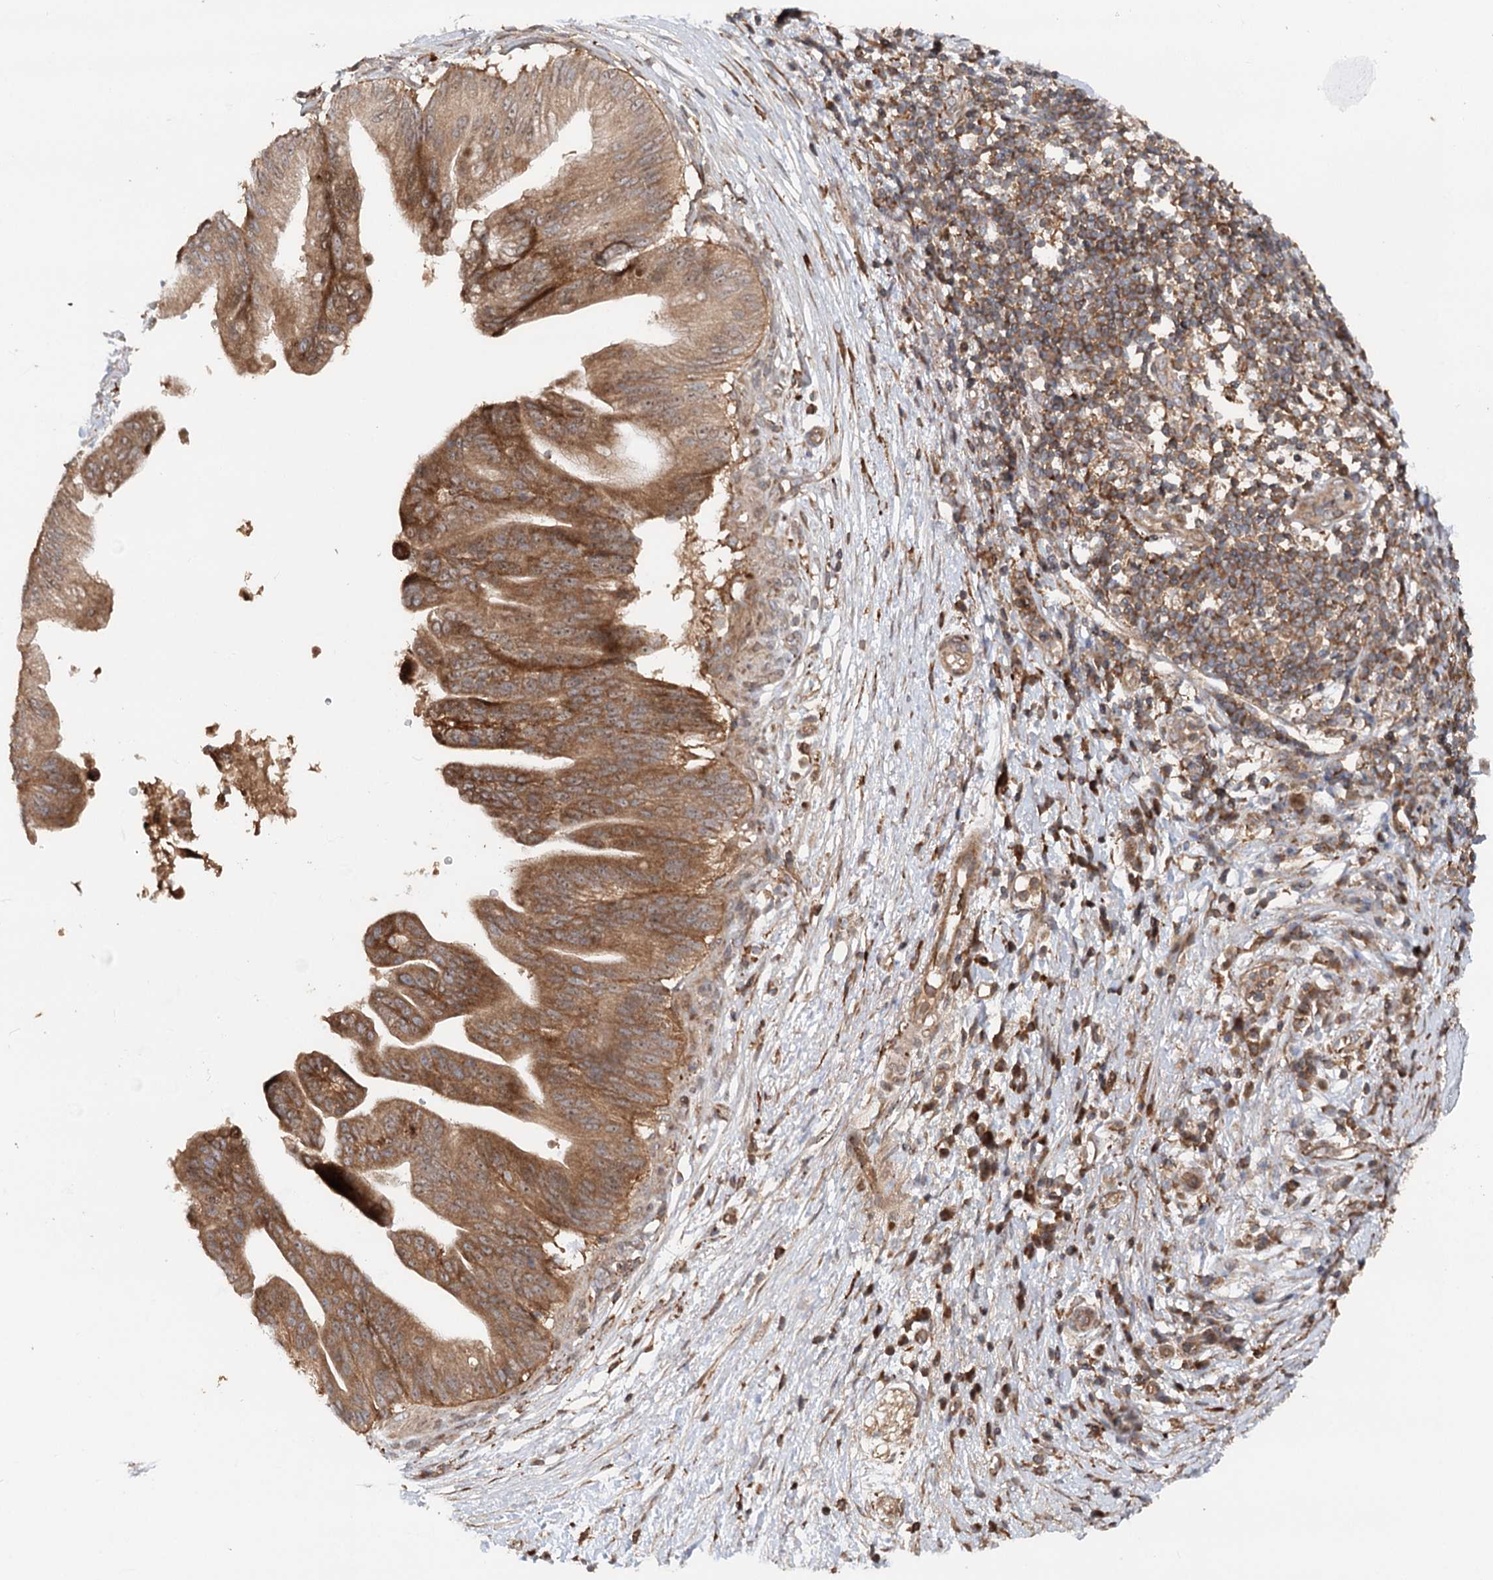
{"staining": {"intensity": "moderate", "quantity": ">75%", "location": "cytoplasmic/membranous"}, "tissue": "pancreatic cancer", "cell_type": "Tumor cells", "image_type": "cancer", "snomed": [{"axis": "morphology", "description": "Adenocarcinoma, NOS"}, {"axis": "topography", "description": "Pancreas"}], "caption": "Moderate cytoplasmic/membranous staining is present in approximately >75% of tumor cells in pancreatic cancer (adenocarcinoma).", "gene": "RNF111", "patient": {"sex": "male", "age": 68}}